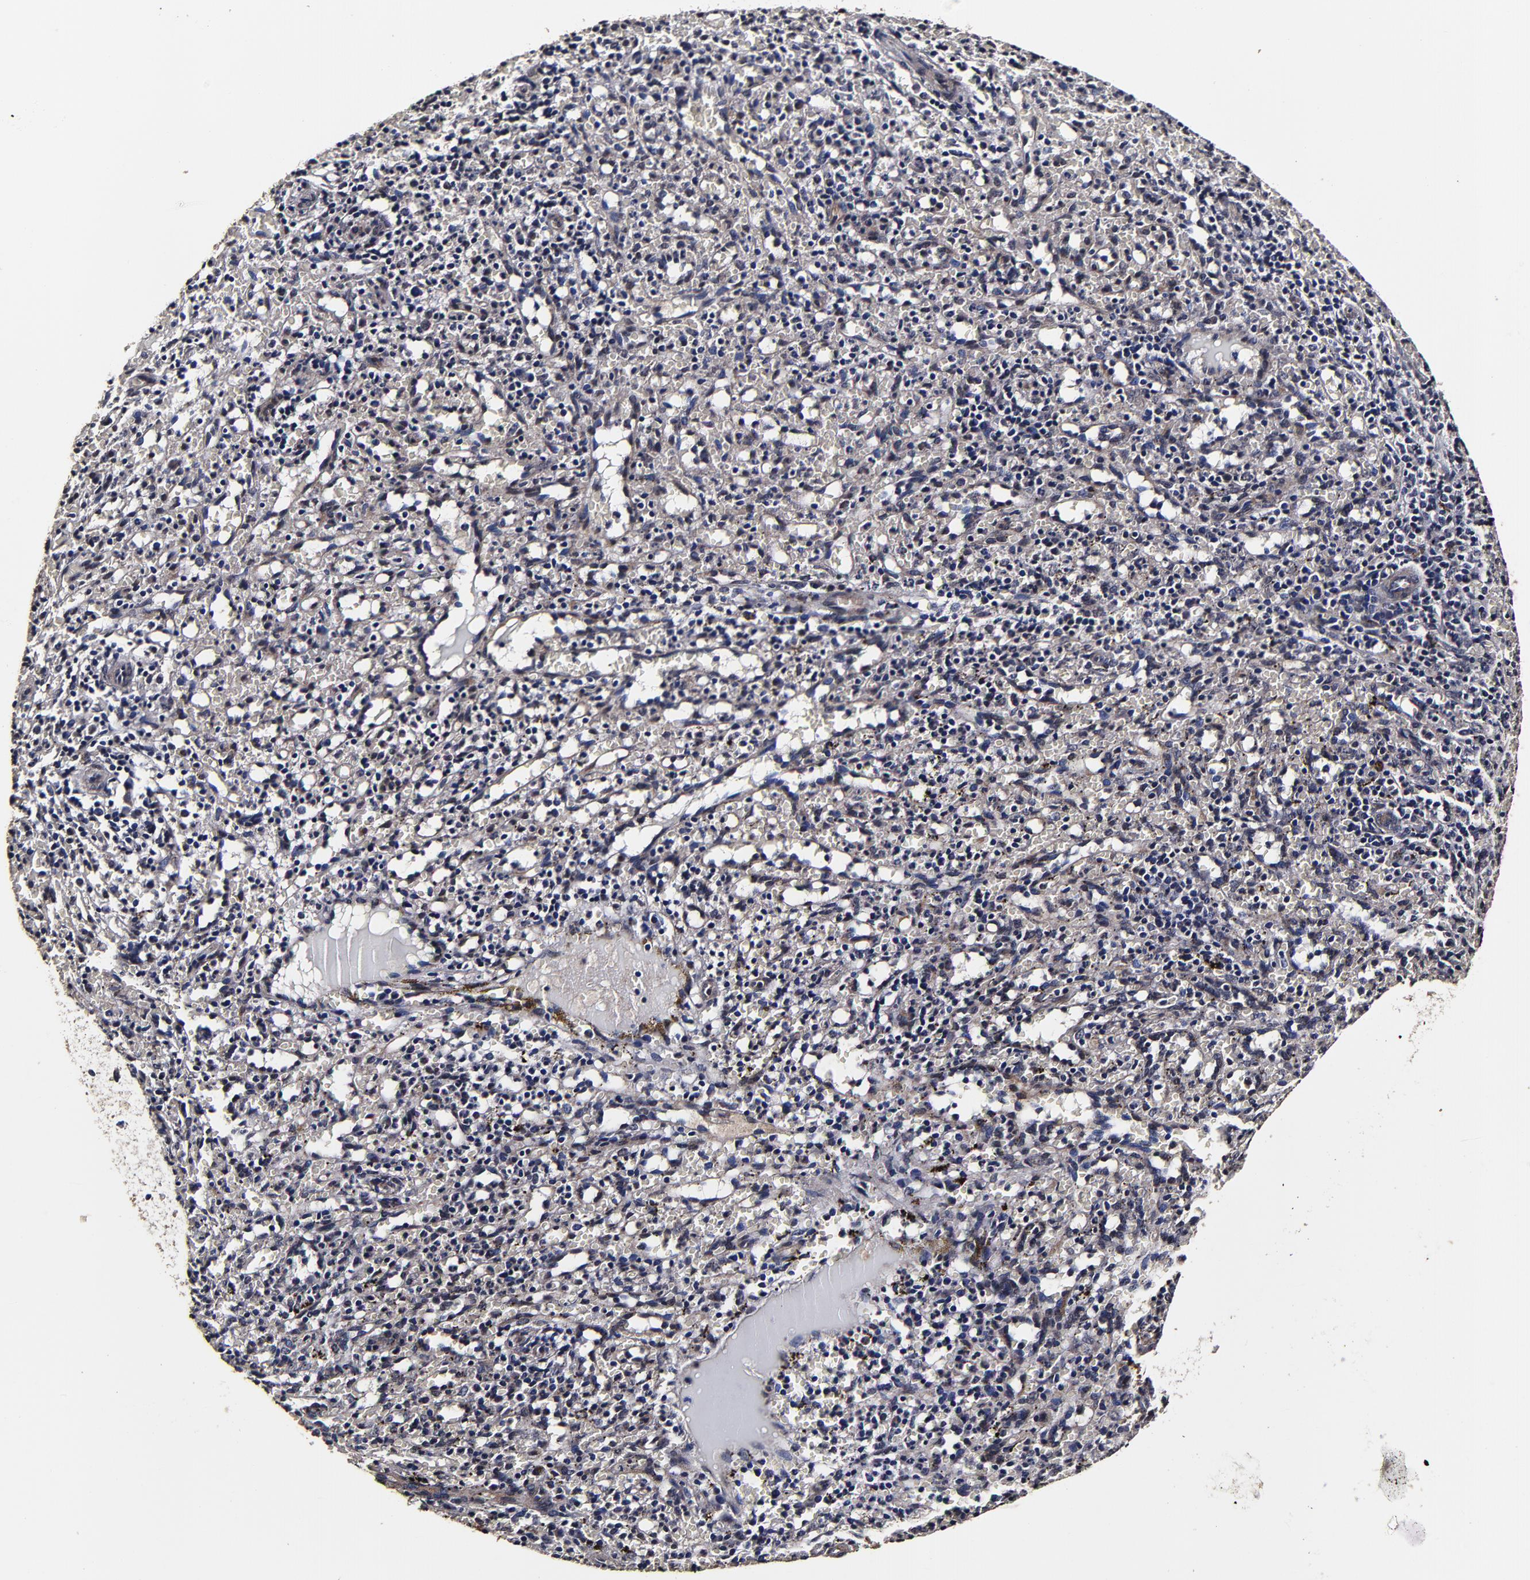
{"staining": {"intensity": "weak", "quantity": "25%-75%", "location": "cytoplasmic/membranous"}, "tissue": "spleen", "cell_type": "Cells in red pulp", "image_type": "normal", "snomed": [{"axis": "morphology", "description": "Normal tissue, NOS"}, {"axis": "topography", "description": "Spleen"}], "caption": "Immunohistochemical staining of benign spleen demonstrates 25%-75% levels of weak cytoplasmic/membranous protein expression in approximately 25%-75% of cells in red pulp. Nuclei are stained in blue.", "gene": "MMP15", "patient": {"sex": "female", "age": 10}}